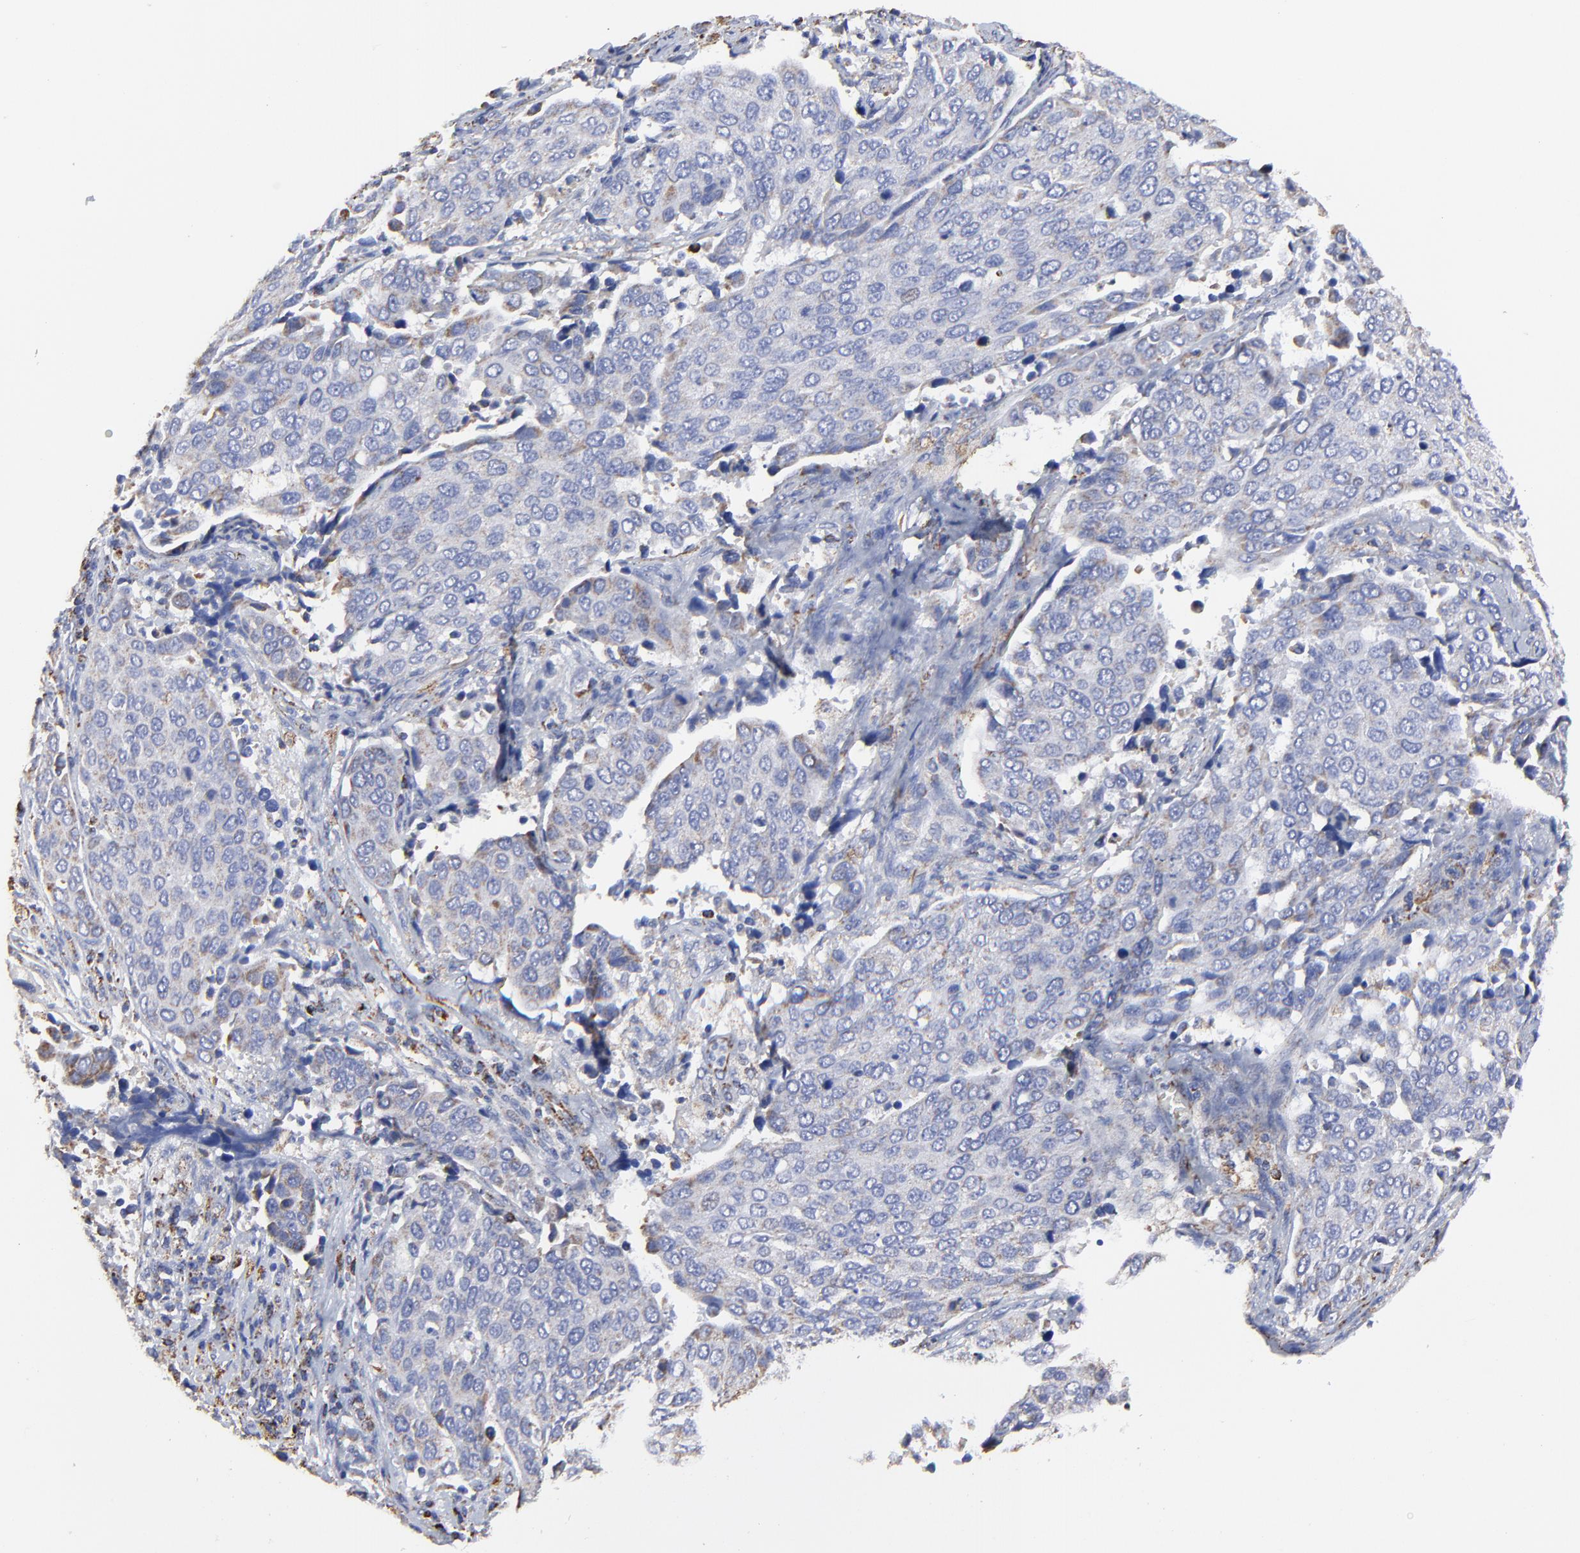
{"staining": {"intensity": "weak", "quantity": "<25%", "location": "cytoplasmic/membranous"}, "tissue": "cervical cancer", "cell_type": "Tumor cells", "image_type": "cancer", "snomed": [{"axis": "morphology", "description": "Squamous cell carcinoma, NOS"}, {"axis": "topography", "description": "Cervix"}], "caption": "This is a photomicrograph of IHC staining of cervical squamous cell carcinoma, which shows no expression in tumor cells.", "gene": "PINK1", "patient": {"sex": "female", "age": 54}}